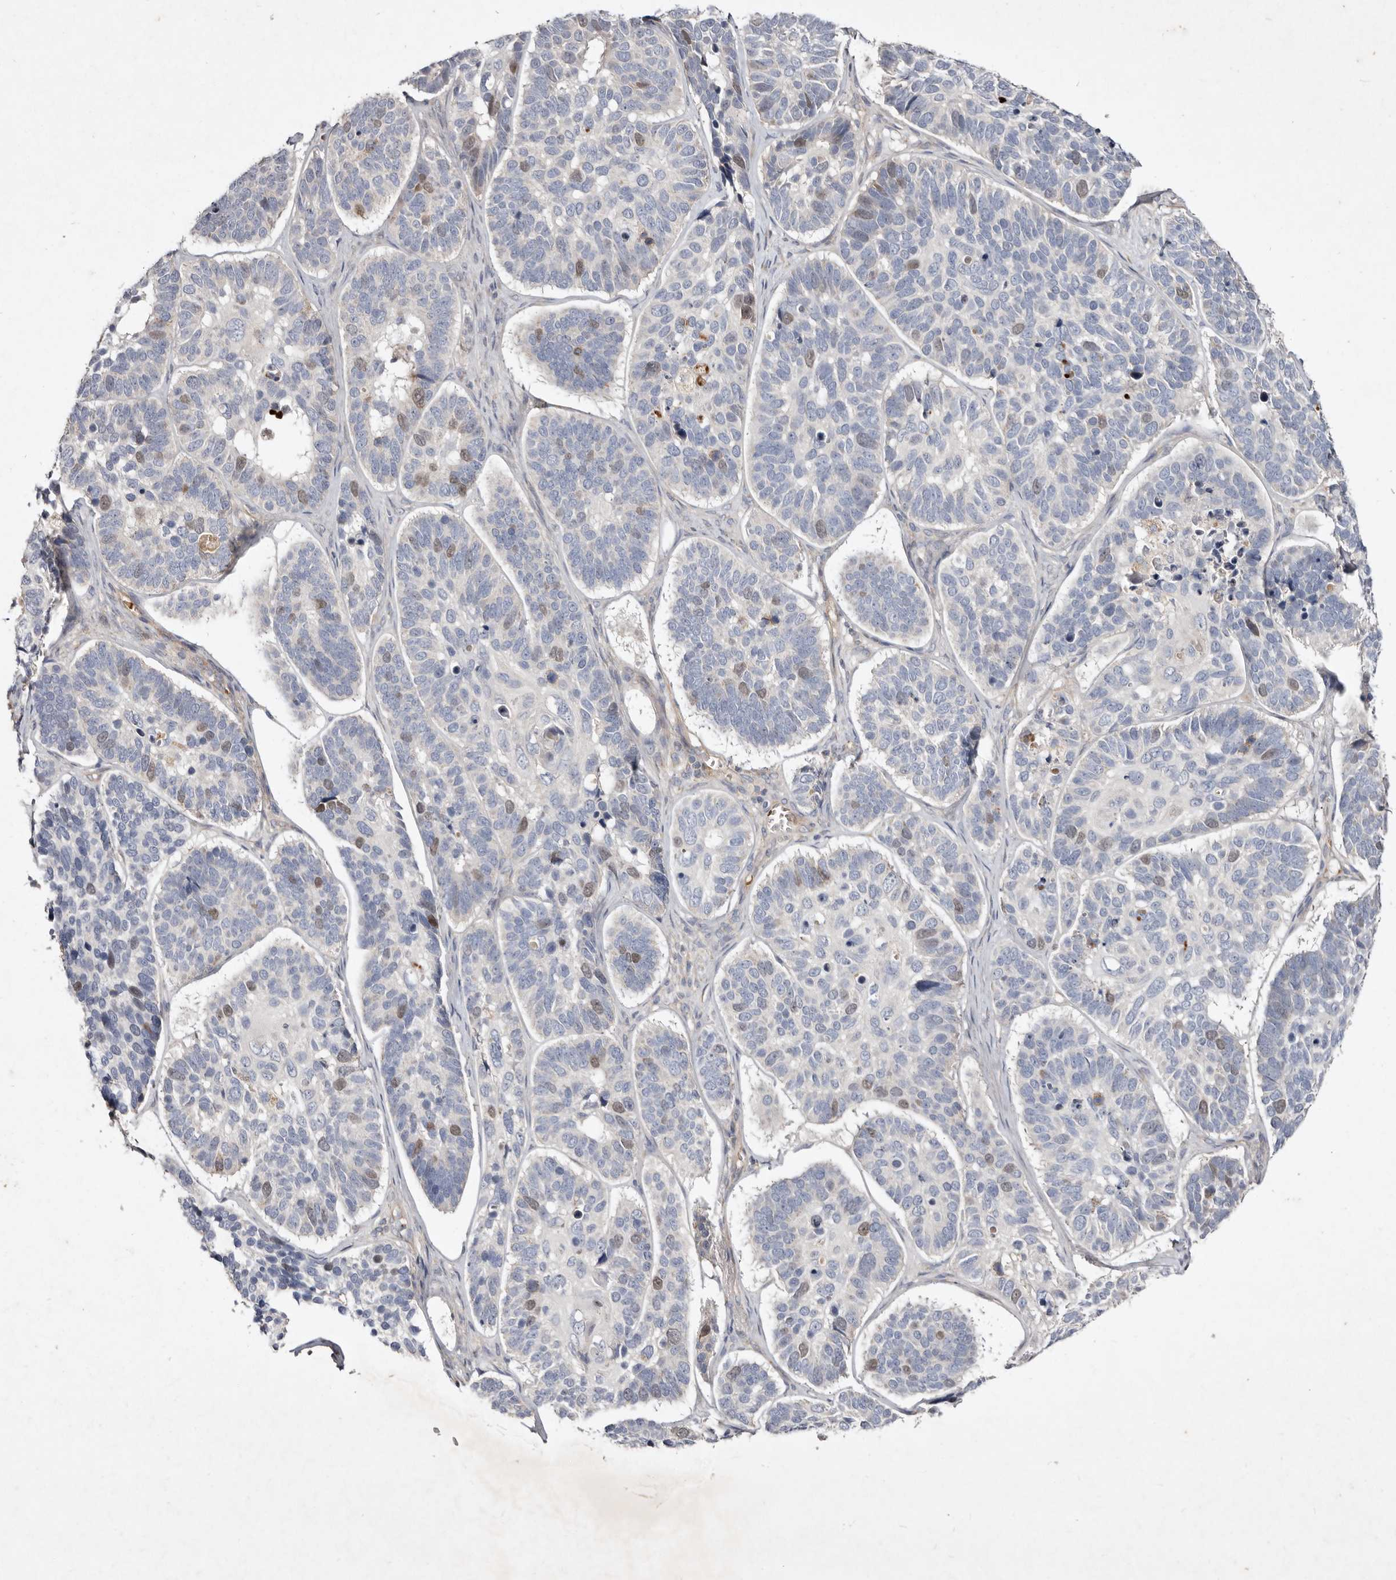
{"staining": {"intensity": "weak", "quantity": "<25%", "location": "nuclear"}, "tissue": "skin cancer", "cell_type": "Tumor cells", "image_type": "cancer", "snomed": [{"axis": "morphology", "description": "Basal cell carcinoma"}, {"axis": "topography", "description": "Skin"}], "caption": "The image exhibits no significant expression in tumor cells of skin cancer (basal cell carcinoma).", "gene": "SLC25A20", "patient": {"sex": "male", "age": 62}}